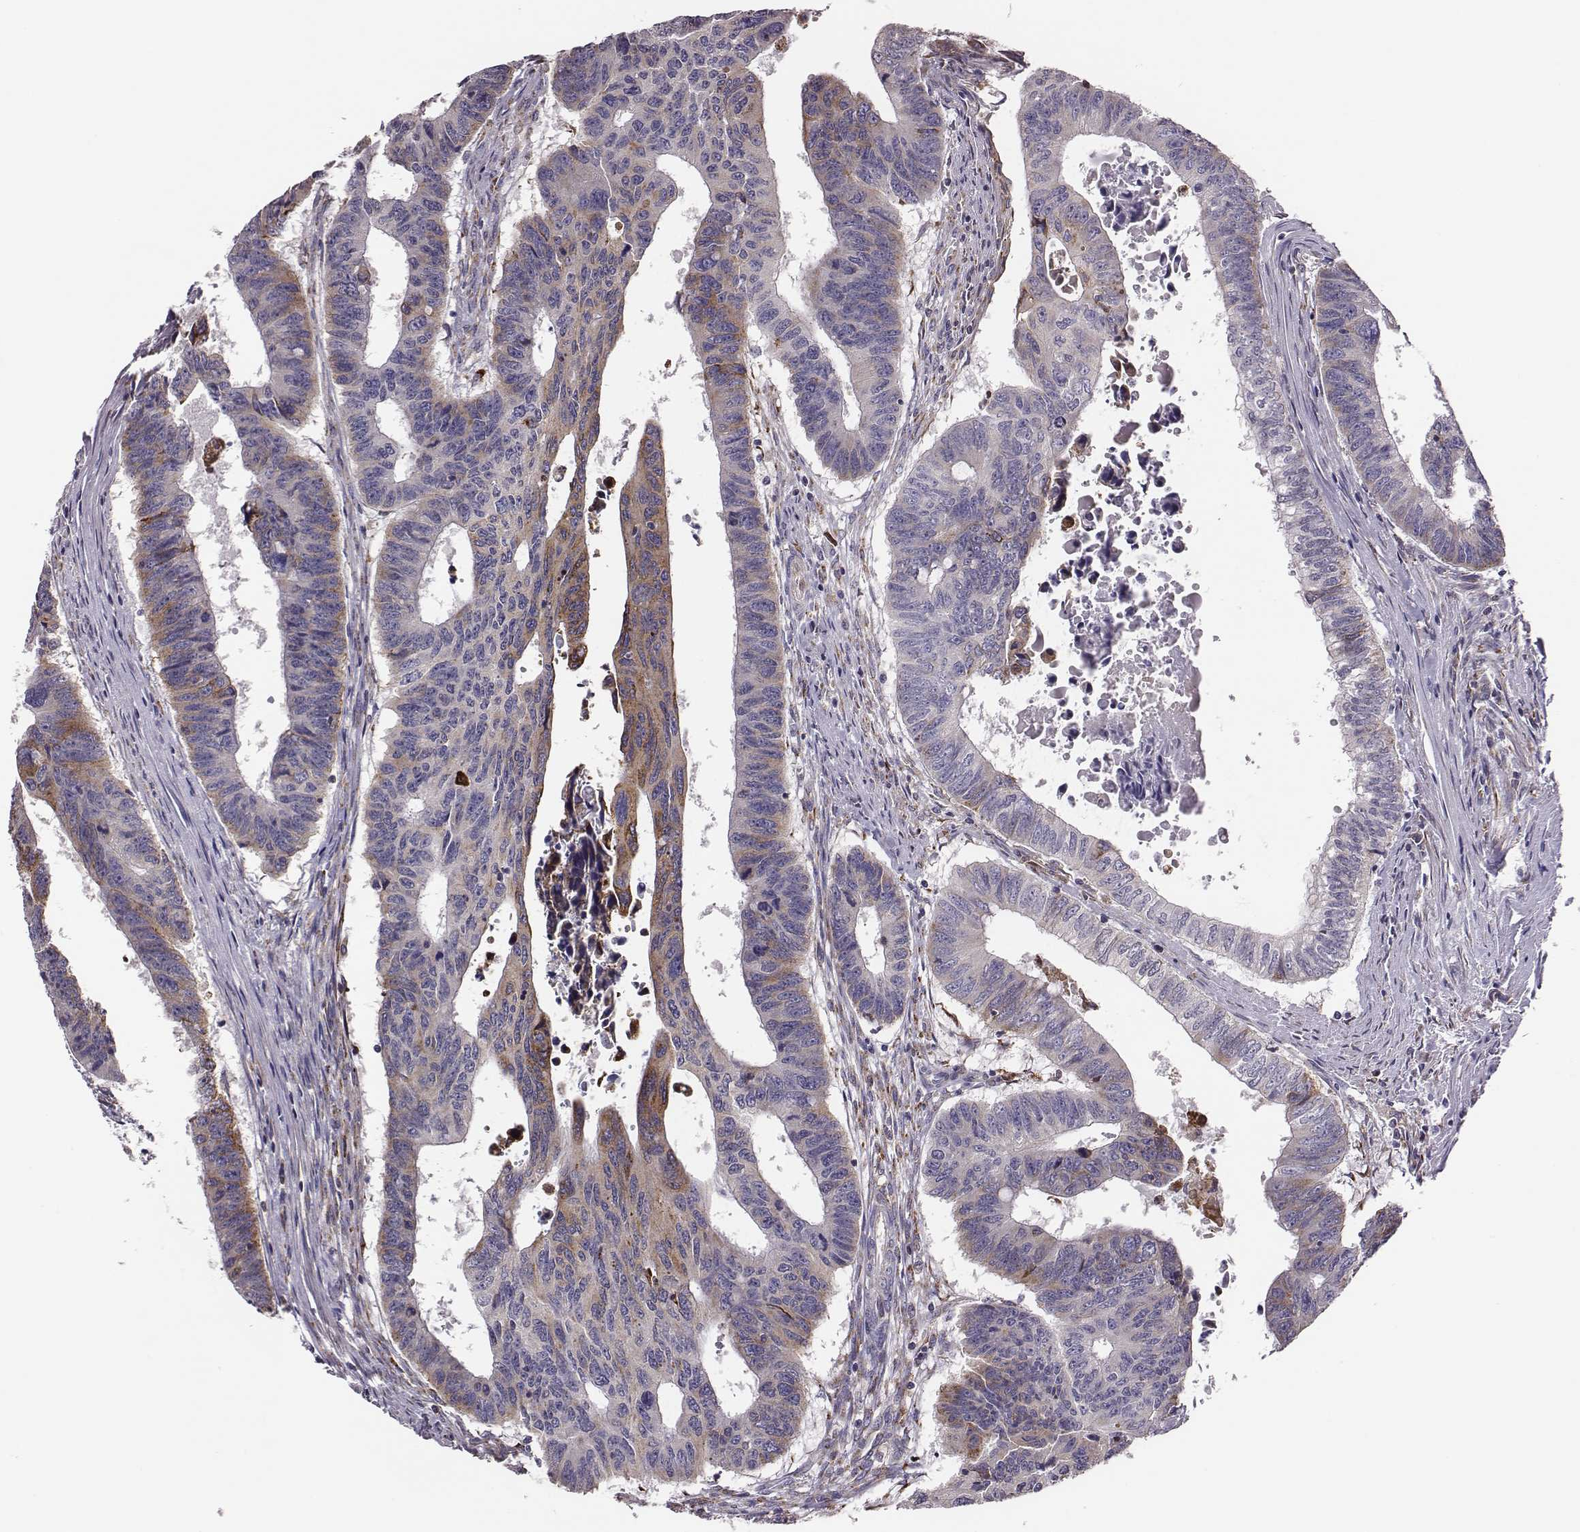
{"staining": {"intensity": "strong", "quantity": "<25%", "location": "cytoplasmic/membranous"}, "tissue": "colorectal cancer", "cell_type": "Tumor cells", "image_type": "cancer", "snomed": [{"axis": "morphology", "description": "Adenocarcinoma, NOS"}, {"axis": "topography", "description": "Rectum"}], "caption": "This is an image of IHC staining of colorectal cancer (adenocarcinoma), which shows strong expression in the cytoplasmic/membranous of tumor cells.", "gene": "SELENOI", "patient": {"sex": "female", "age": 85}}